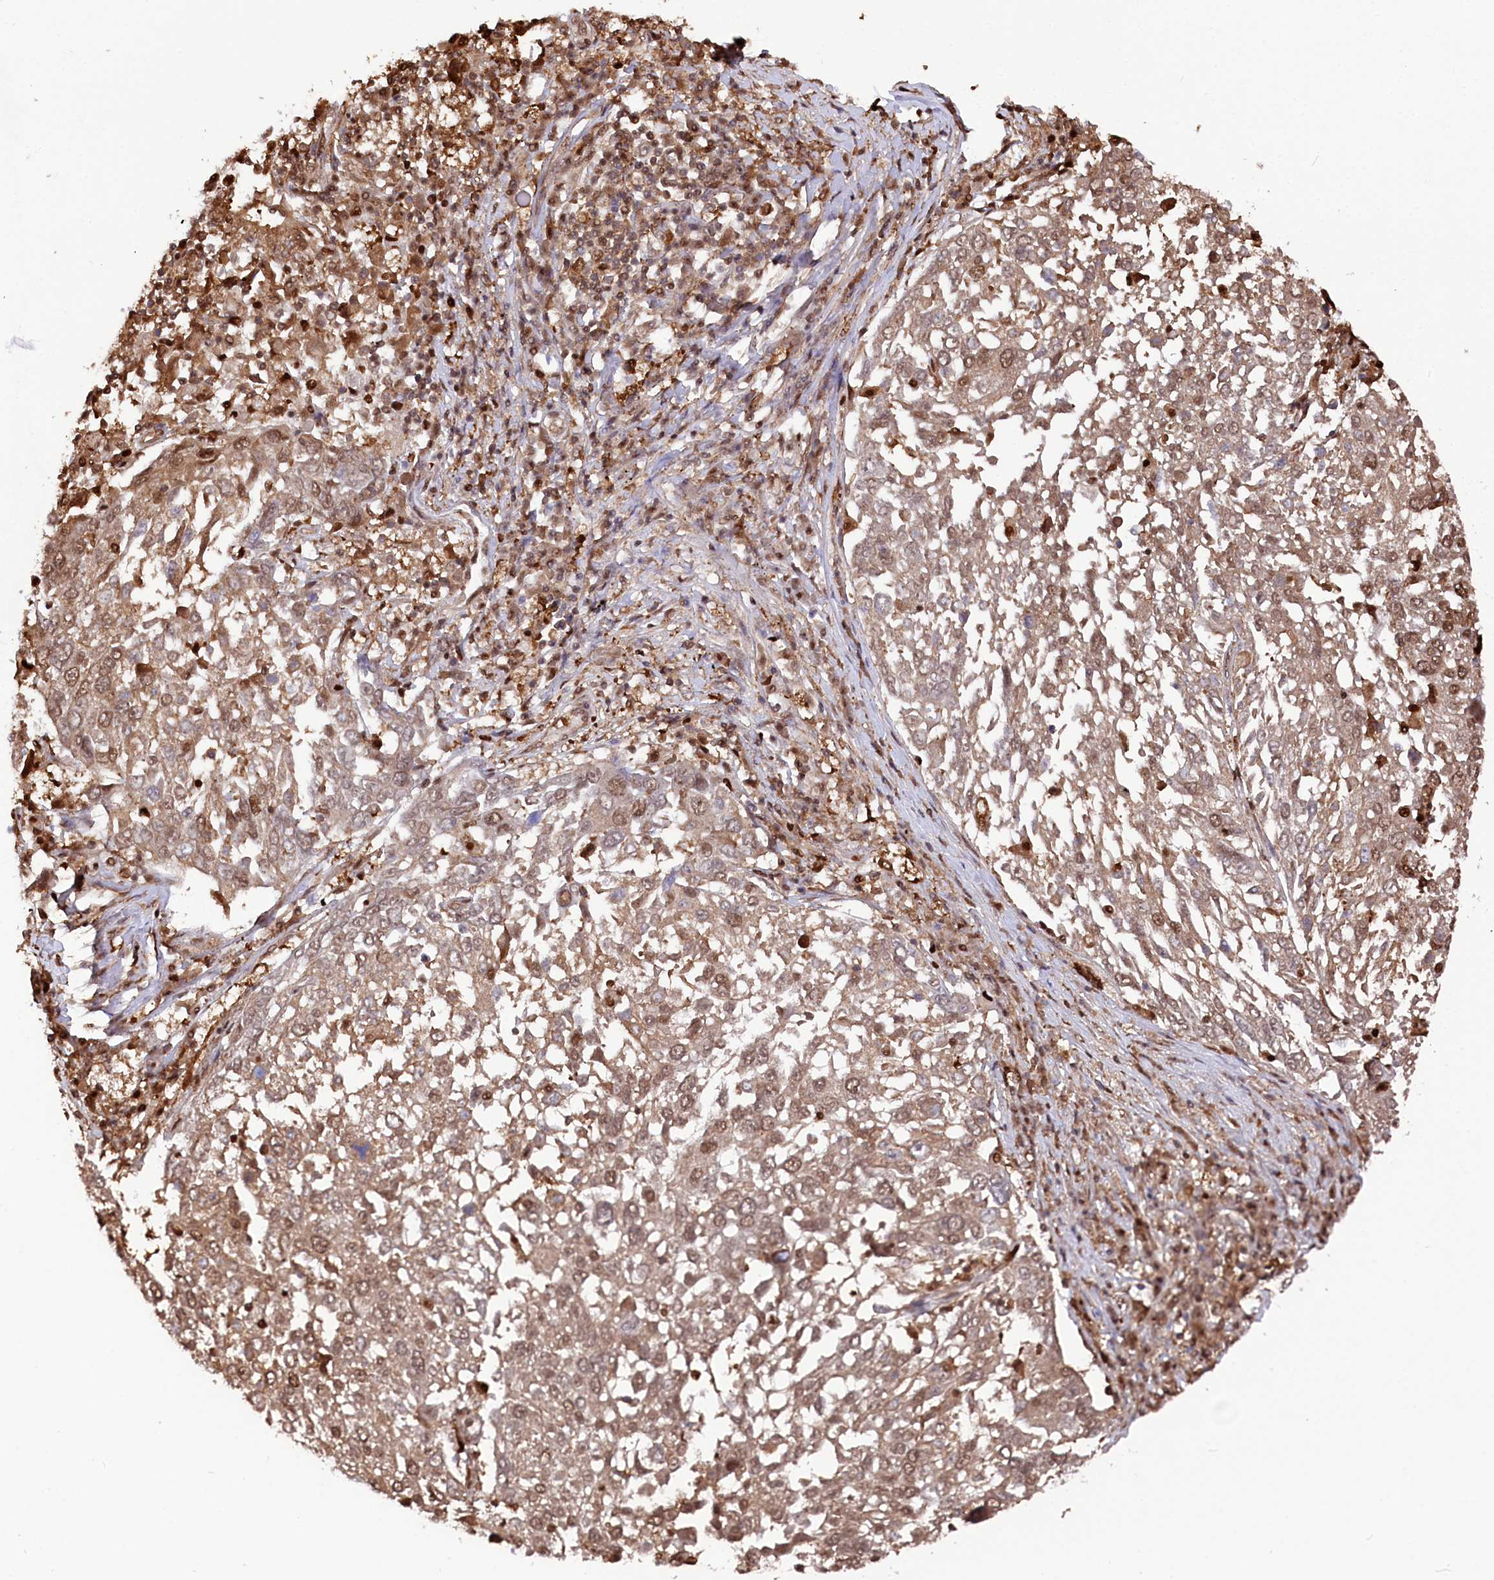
{"staining": {"intensity": "moderate", "quantity": ">75%", "location": "cytoplasmic/membranous,nuclear"}, "tissue": "lung cancer", "cell_type": "Tumor cells", "image_type": "cancer", "snomed": [{"axis": "morphology", "description": "Squamous cell carcinoma, NOS"}, {"axis": "topography", "description": "Lung"}], "caption": "Lung cancer was stained to show a protein in brown. There is medium levels of moderate cytoplasmic/membranous and nuclear expression in approximately >75% of tumor cells. (DAB = brown stain, brightfield microscopy at high magnification).", "gene": "PSMA1", "patient": {"sex": "male", "age": 65}}